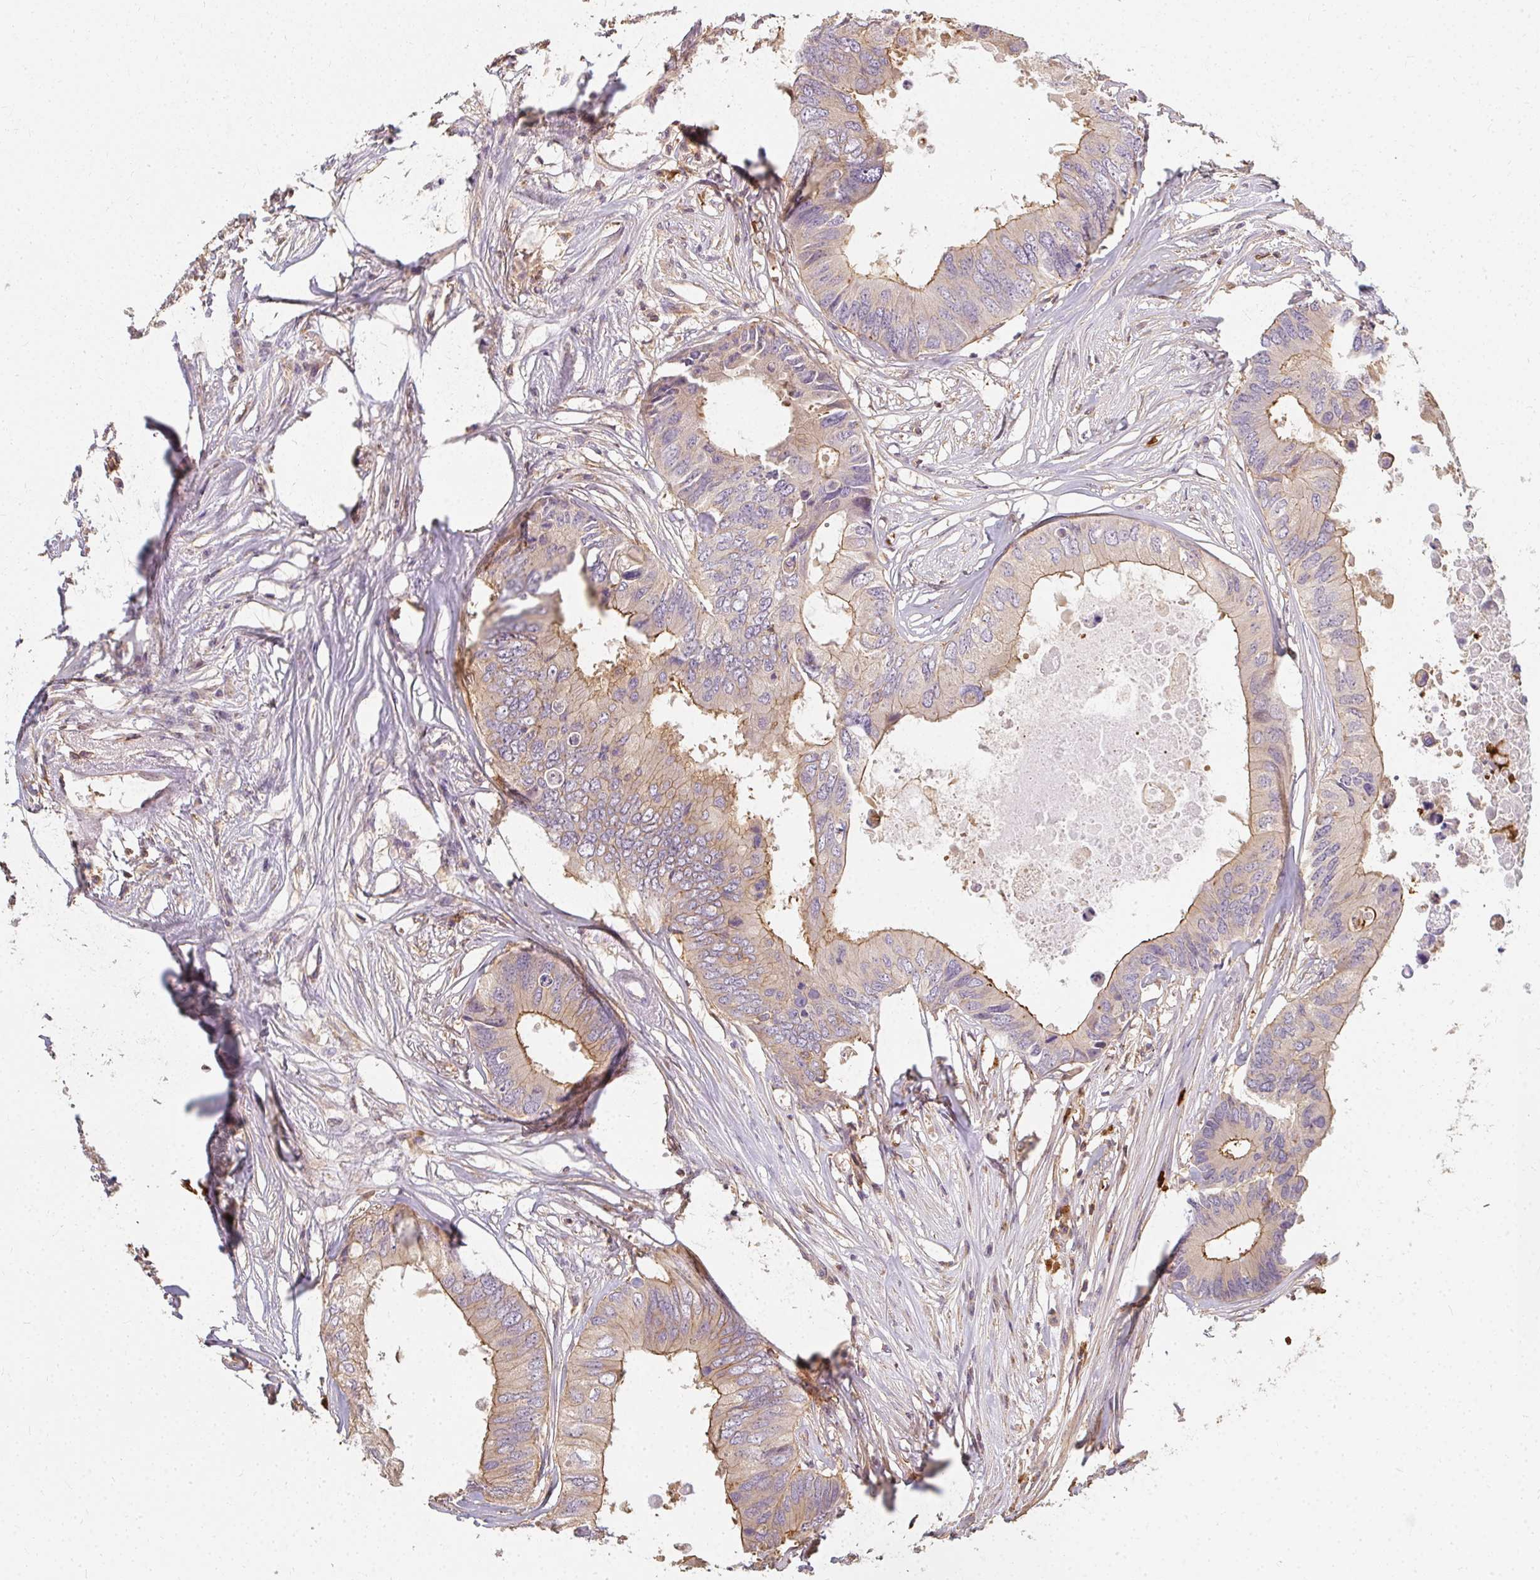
{"staining": {"intensity": "moderate", "quantity": "25%-75%", "location": "cytoplasmic/membranous"}, "tissue": "colorectal cancer", "cell_type": "Tumor cells", "image_type": "cancer", "snomed": [{"axis": "morphology", "description": "Adenocarcinoma, NOS"}, {"axis": "topography", "description": "Colon"}], "caption": "Immunohistochemistry micrograph of neoplastic tissue: colorectal adenocarcinoma stained using IHC shows medium levels of moderate protein expression localized specifically in the cytoplasmic/membranous of tumor cells, appearing as a cytoplasmic/membranous brown color.", "gene": "CNTRL", "patient": {"sex": "male", "age": 71}}